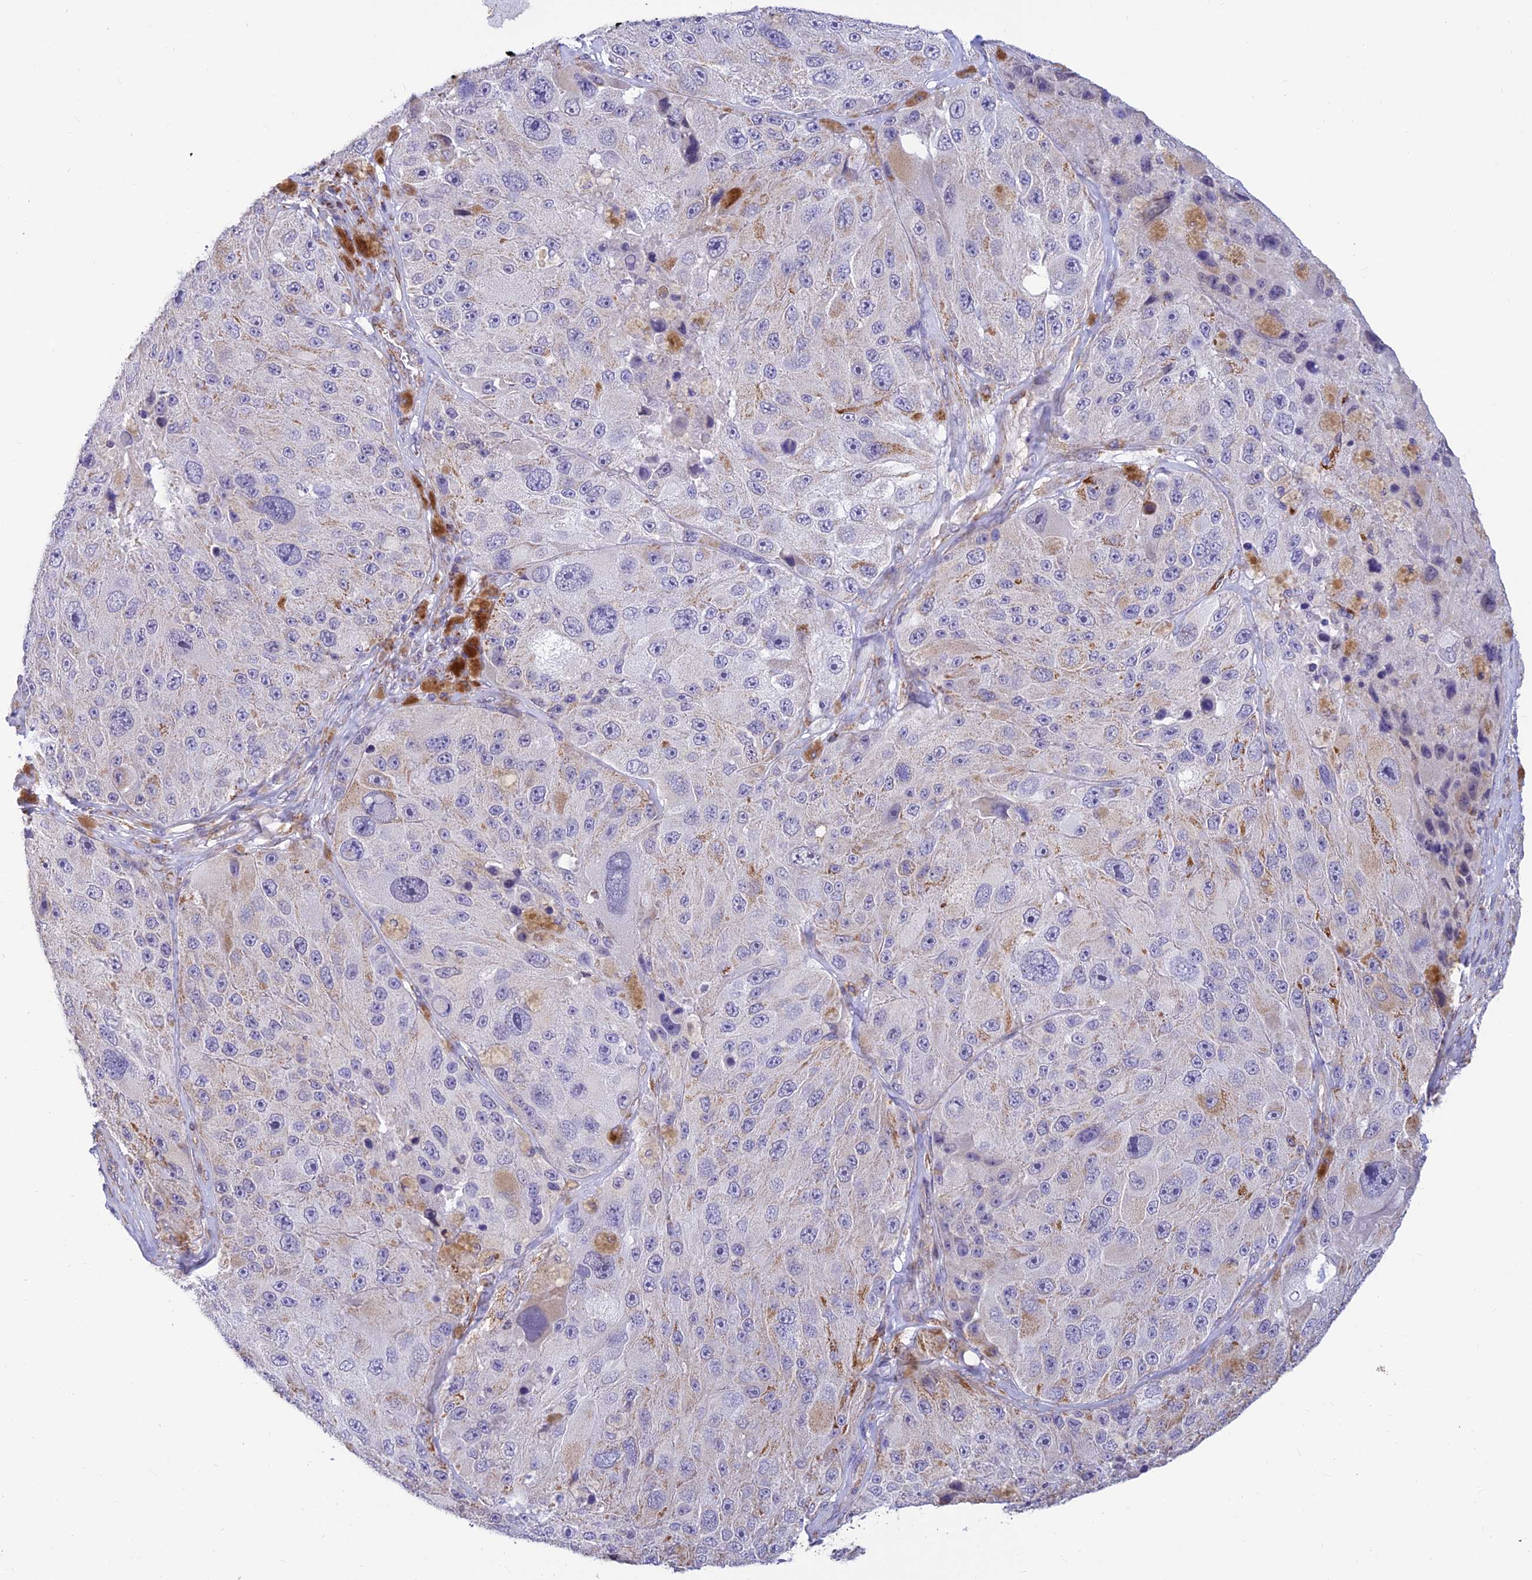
{"staining": {"intensity": "negative", "quantity": "none", "location": "none"}, "tissue": "melanoma", "cell_type": "Tumor cells", "image_type": "cancer", "snomed": [{"axis": "morphology", "description": "Malignant melanoma, Metastatic site"}, {"axis": "topography", "description": "Lymph node"}], "caption": "An IHC image of melanoma is shown. There is no staining in tumor cells of melanoma.", "gene": "ALDH1L2", "patient": {"sex": "male", "age": 62}}